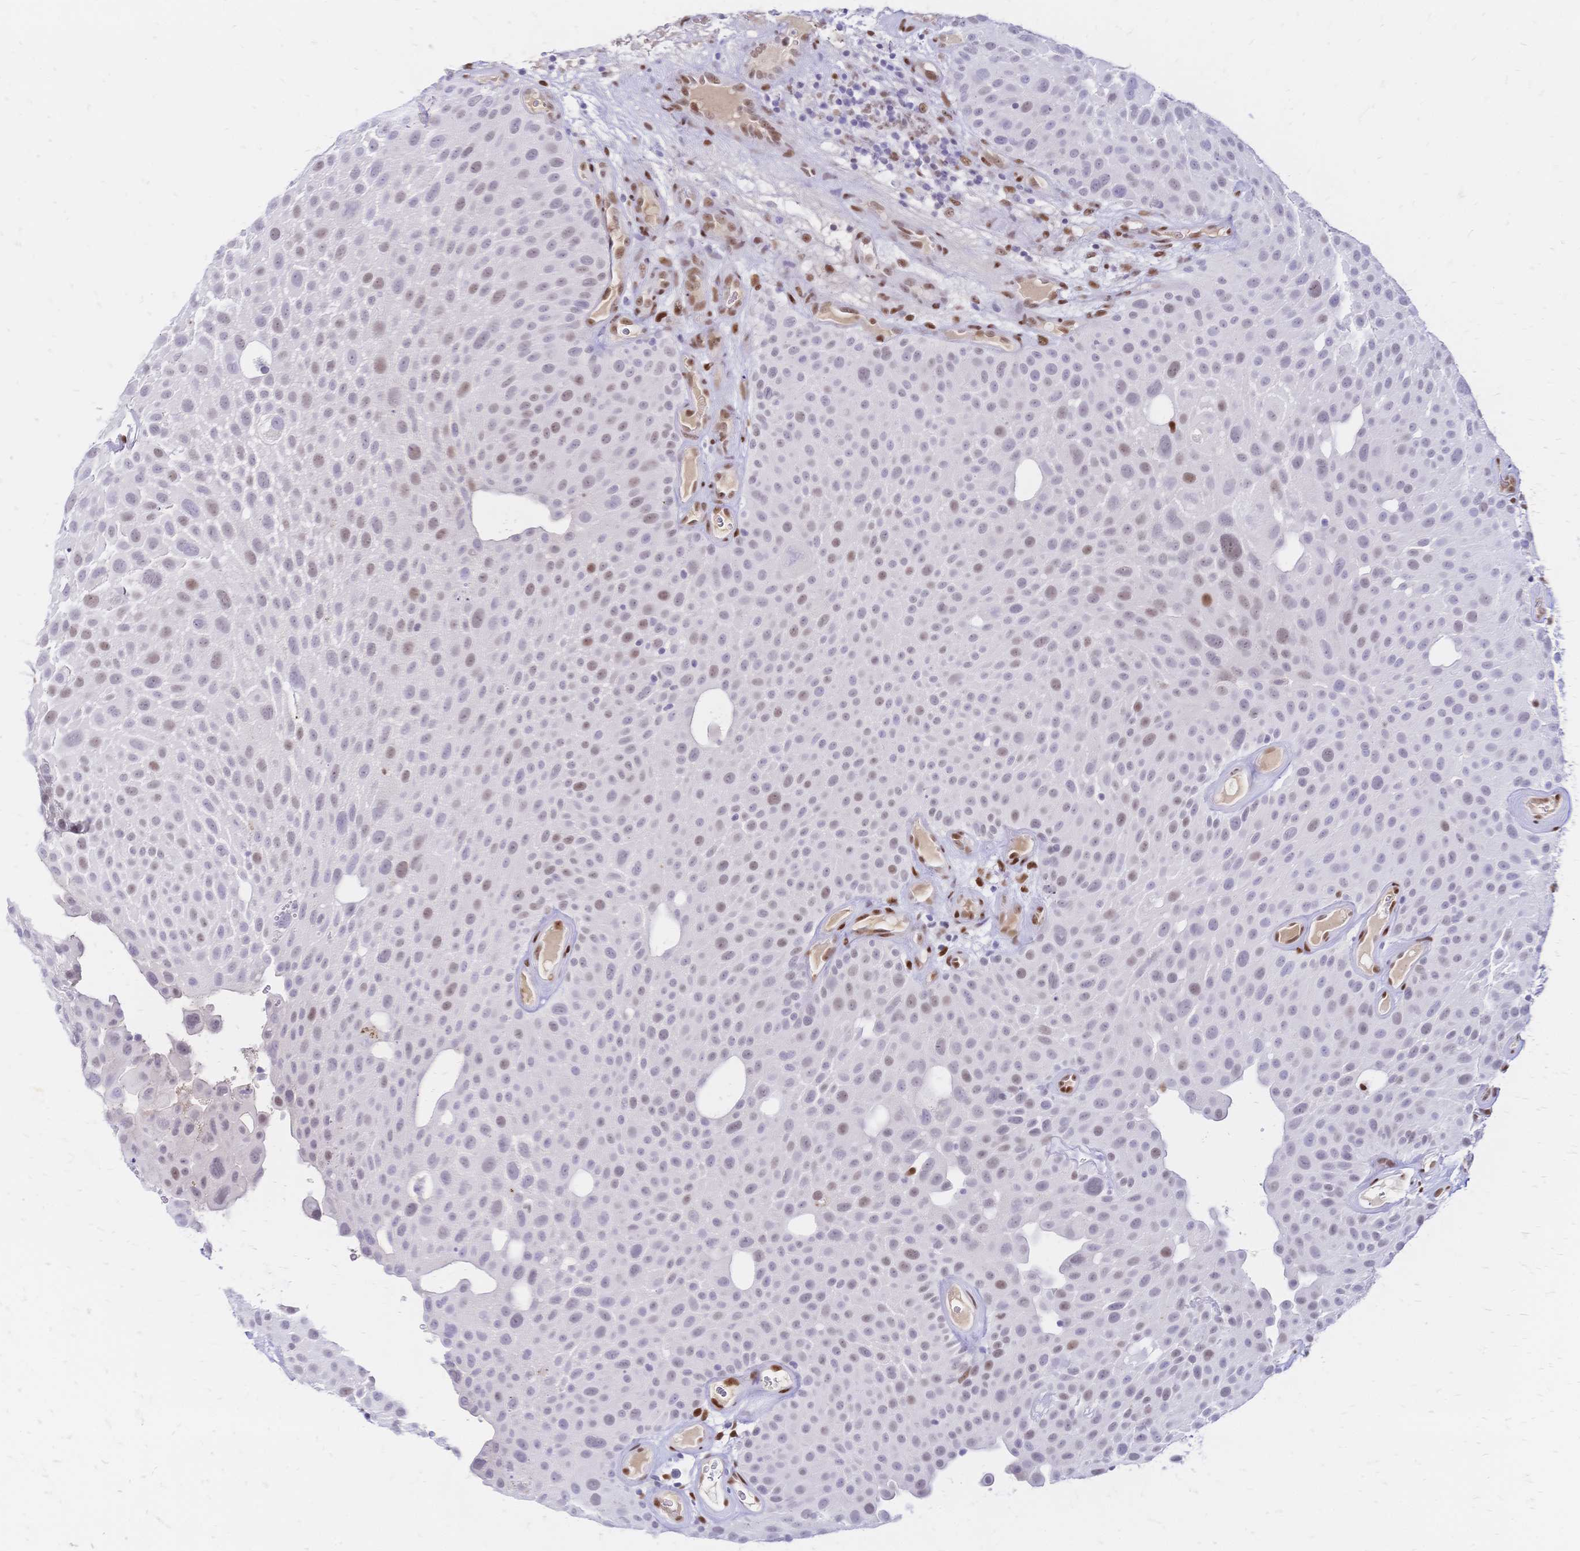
{"staining": {"intensity": "moderate", "quantity": "<25%", "location": "nuclear"}, "tissue": "urothelial cancer", "cell_type": "Tumor cells", "image_type": "cancer", "snomed": [{"axis": "morphology", "description": "Urothelial carcinoma, Low grade"}, {"axis": "topography", "description": "Urinary bladder"}], "caption": "Immunohistochemistry histopathology image of neoplastic tissue: human low-grade urothelial carcinoma stained using immunohistochemistry shows low levels of moderate protein expression localized specifically in the nuclear of tumor cells, appearing as a nuclear brown color.", "gene": "NFIC", "patient": {"sex": "male", "age": 72}}